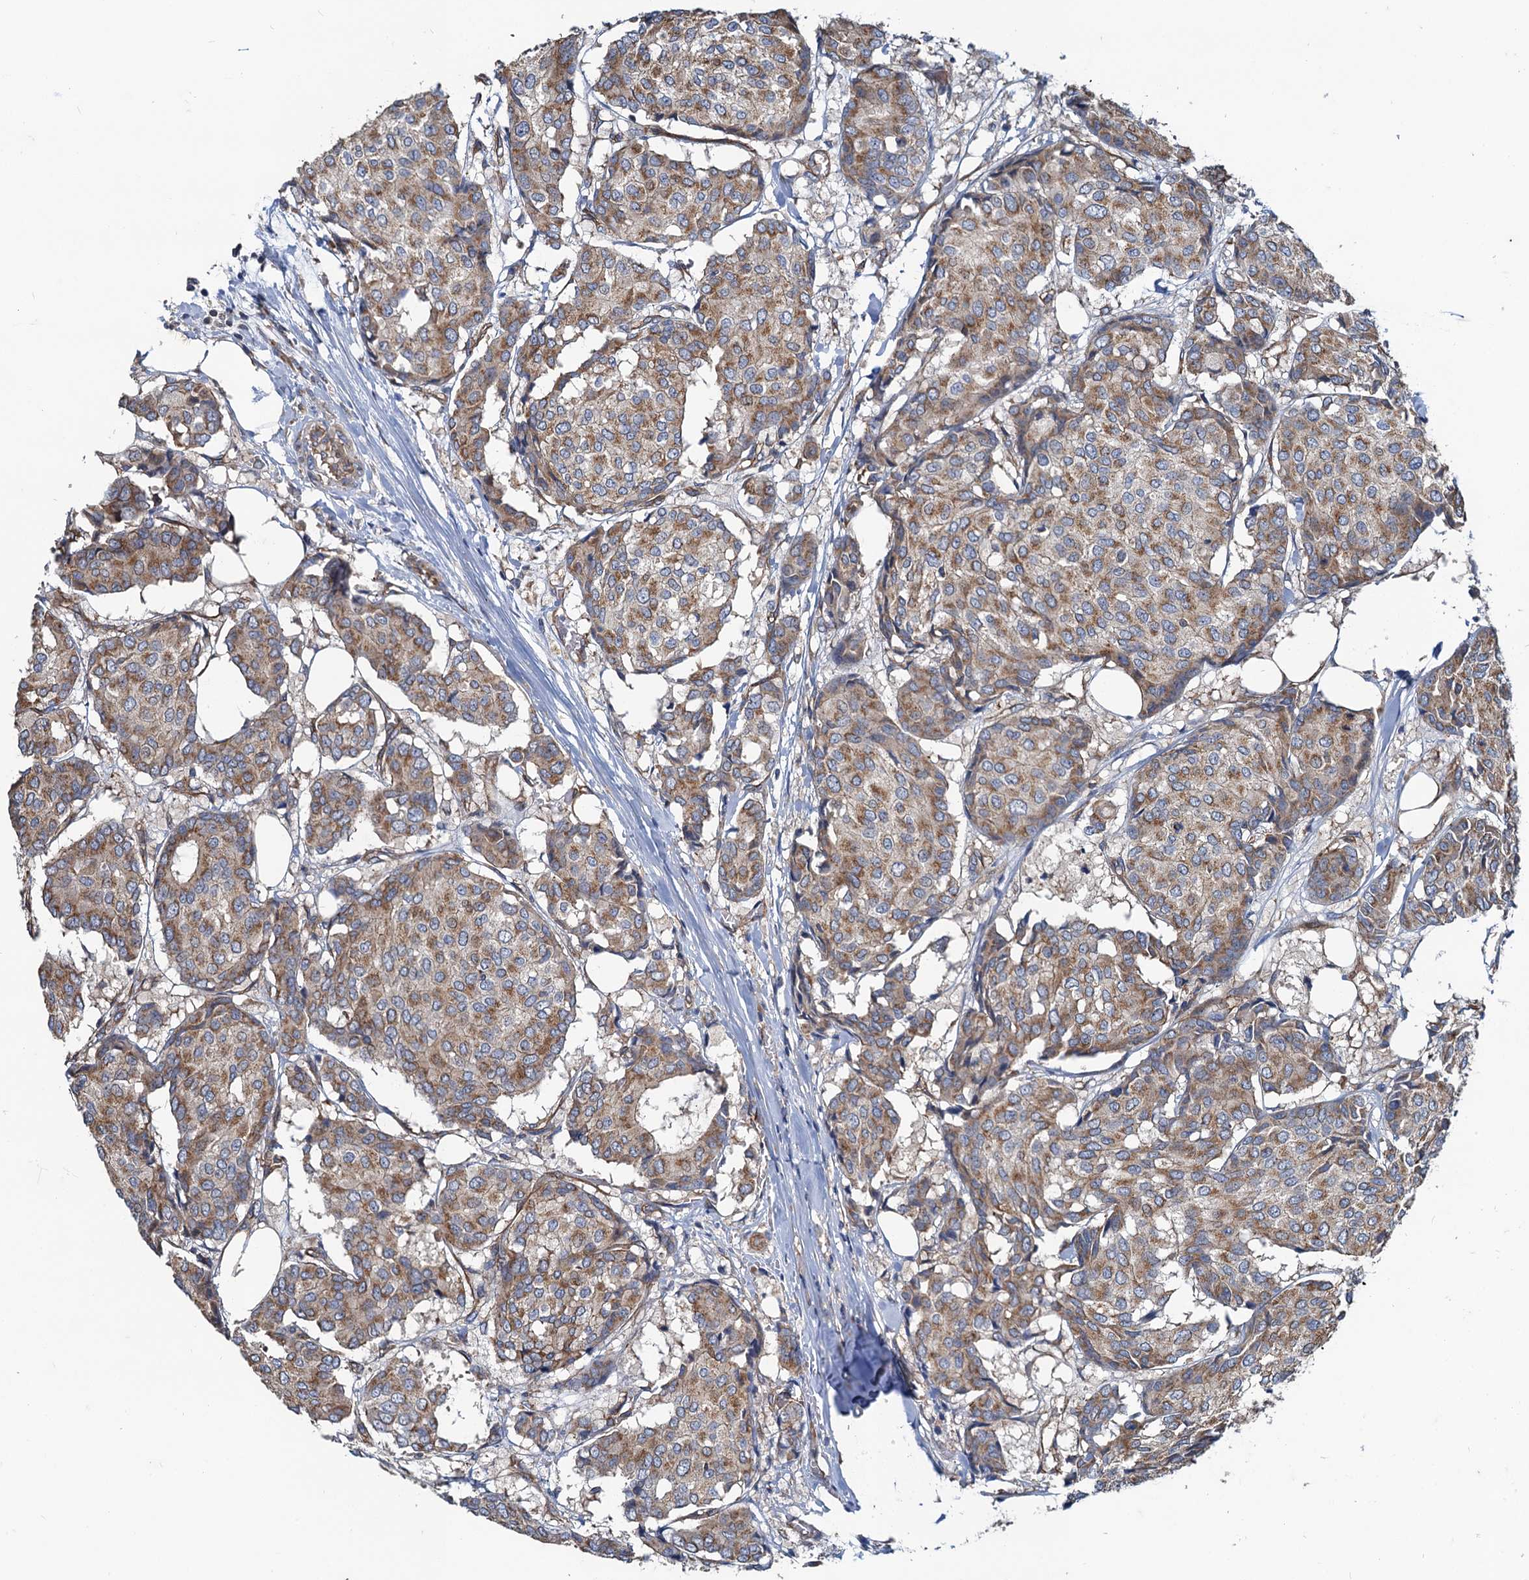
{"staining": {"intensity": "moderate", "quantity": ">75%", "location": "cytoplasmic/membranous"}, "tissue": "breast cancer", "cell_type": "Tumor cells", "image_type": "cancer", "snomed": [{"axis": "morphology", "description": "Duct carcinoma"}, {"axis": "topography", "description": "Breast"}], "caption": "High-power microscopy captured an immunohistochemistry photomicrograph of breast cancer (intraductal carcinoma), revealing moderate cytoplasmic/membranous expression in approximately >75% of tumor cells. (Stains: DAB (3,3'-diaminobenzidine) in brown, nuclei in blue, Microscopy: brightfield microscopy at high magnification).", "gene": "NGRN", "patient": {"sex": "female", "age": 75}}